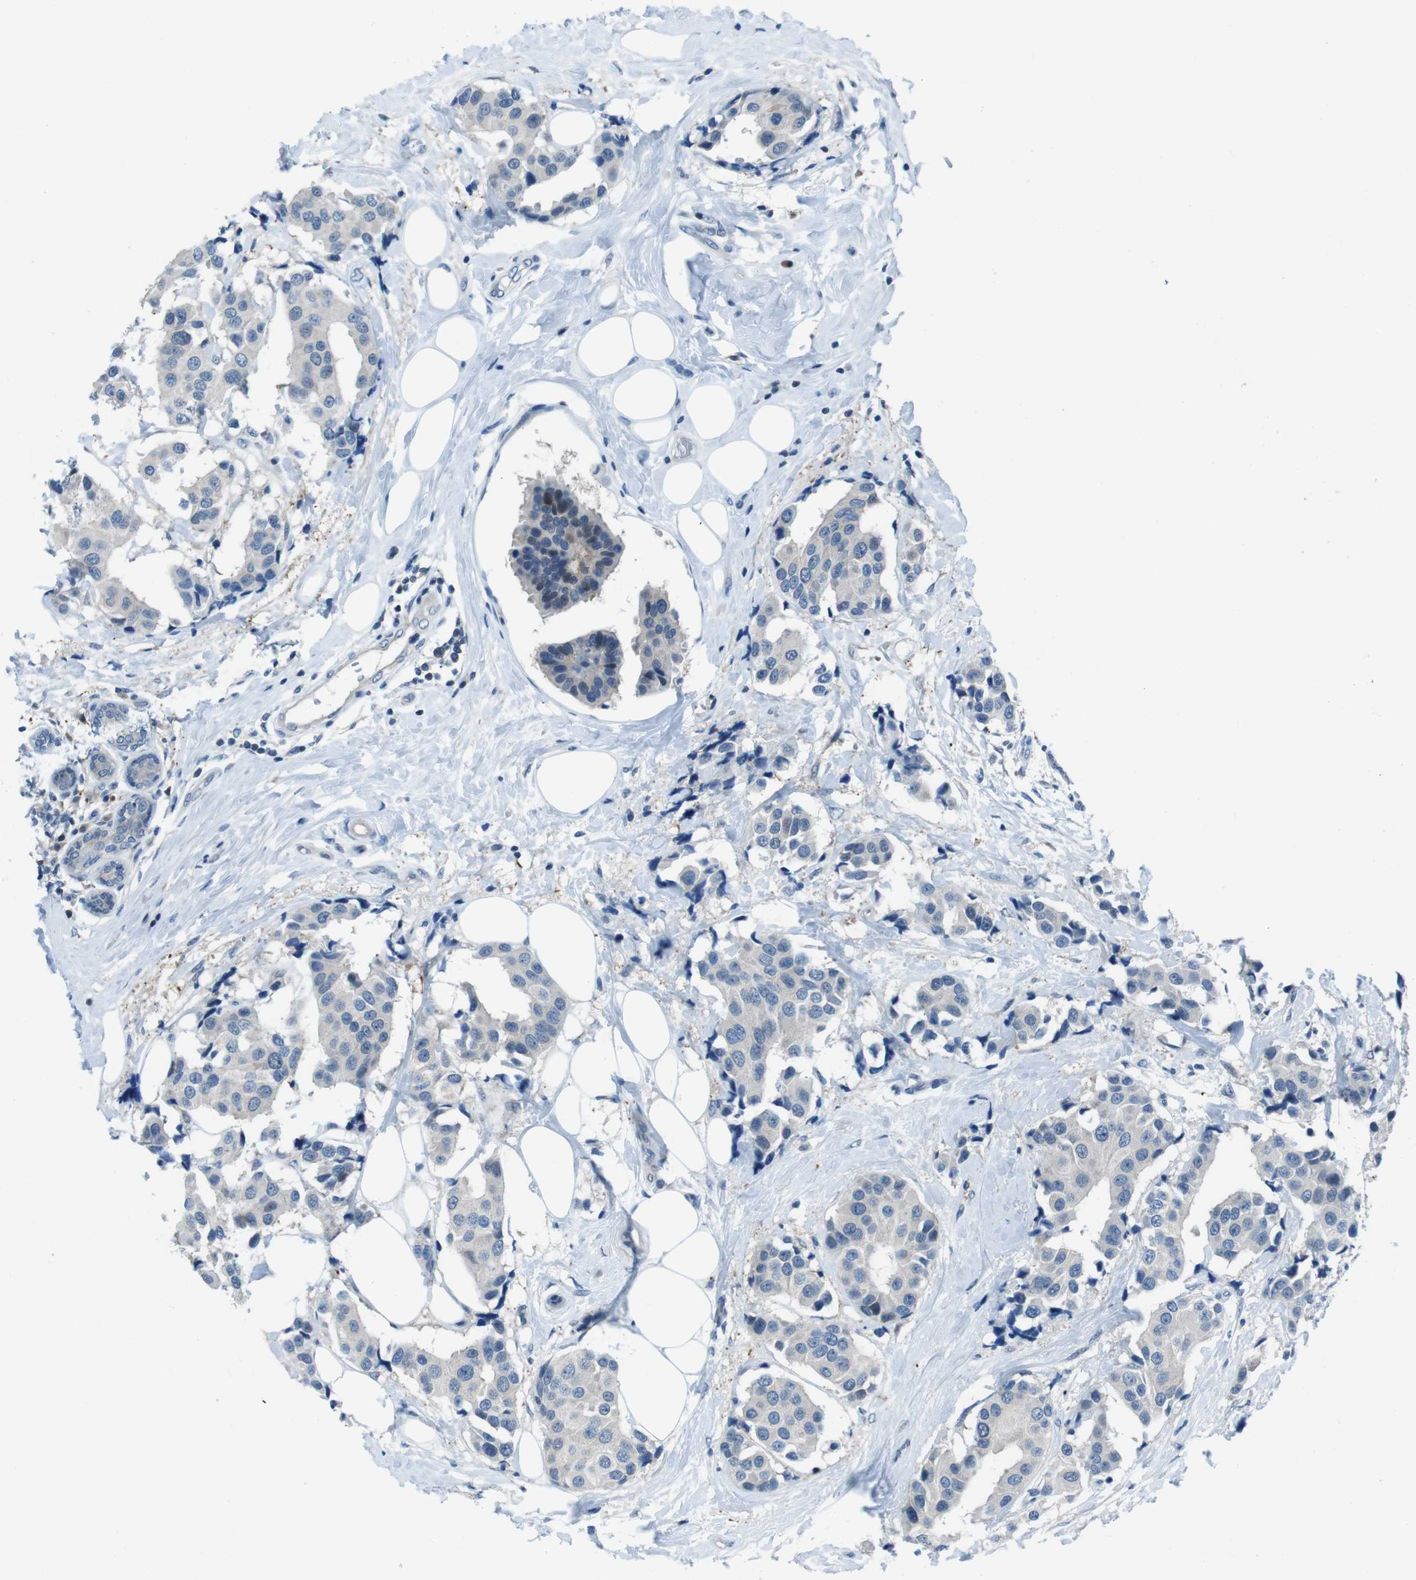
{"staining": {"intensity": "negative", "quantity": "none", "location": "none"}, "tissue": "breast cancer", "cell_type": "Tumor cells", "image_type": "cancer", "snomed": [{"axis": "morphology", "description": "Normal tissue, NOS"}, {"axis": "morphology", "description": "Duct carcinoma"}, {"axis": "topography", "description": "Breast"}], "caption": "The photomicrograph reveals no significant positivity in tumor cells of breast cancer (intraductal carcinoma).", "gene": "NANOS2", "patient": {"sex": "female", "age": 39}}